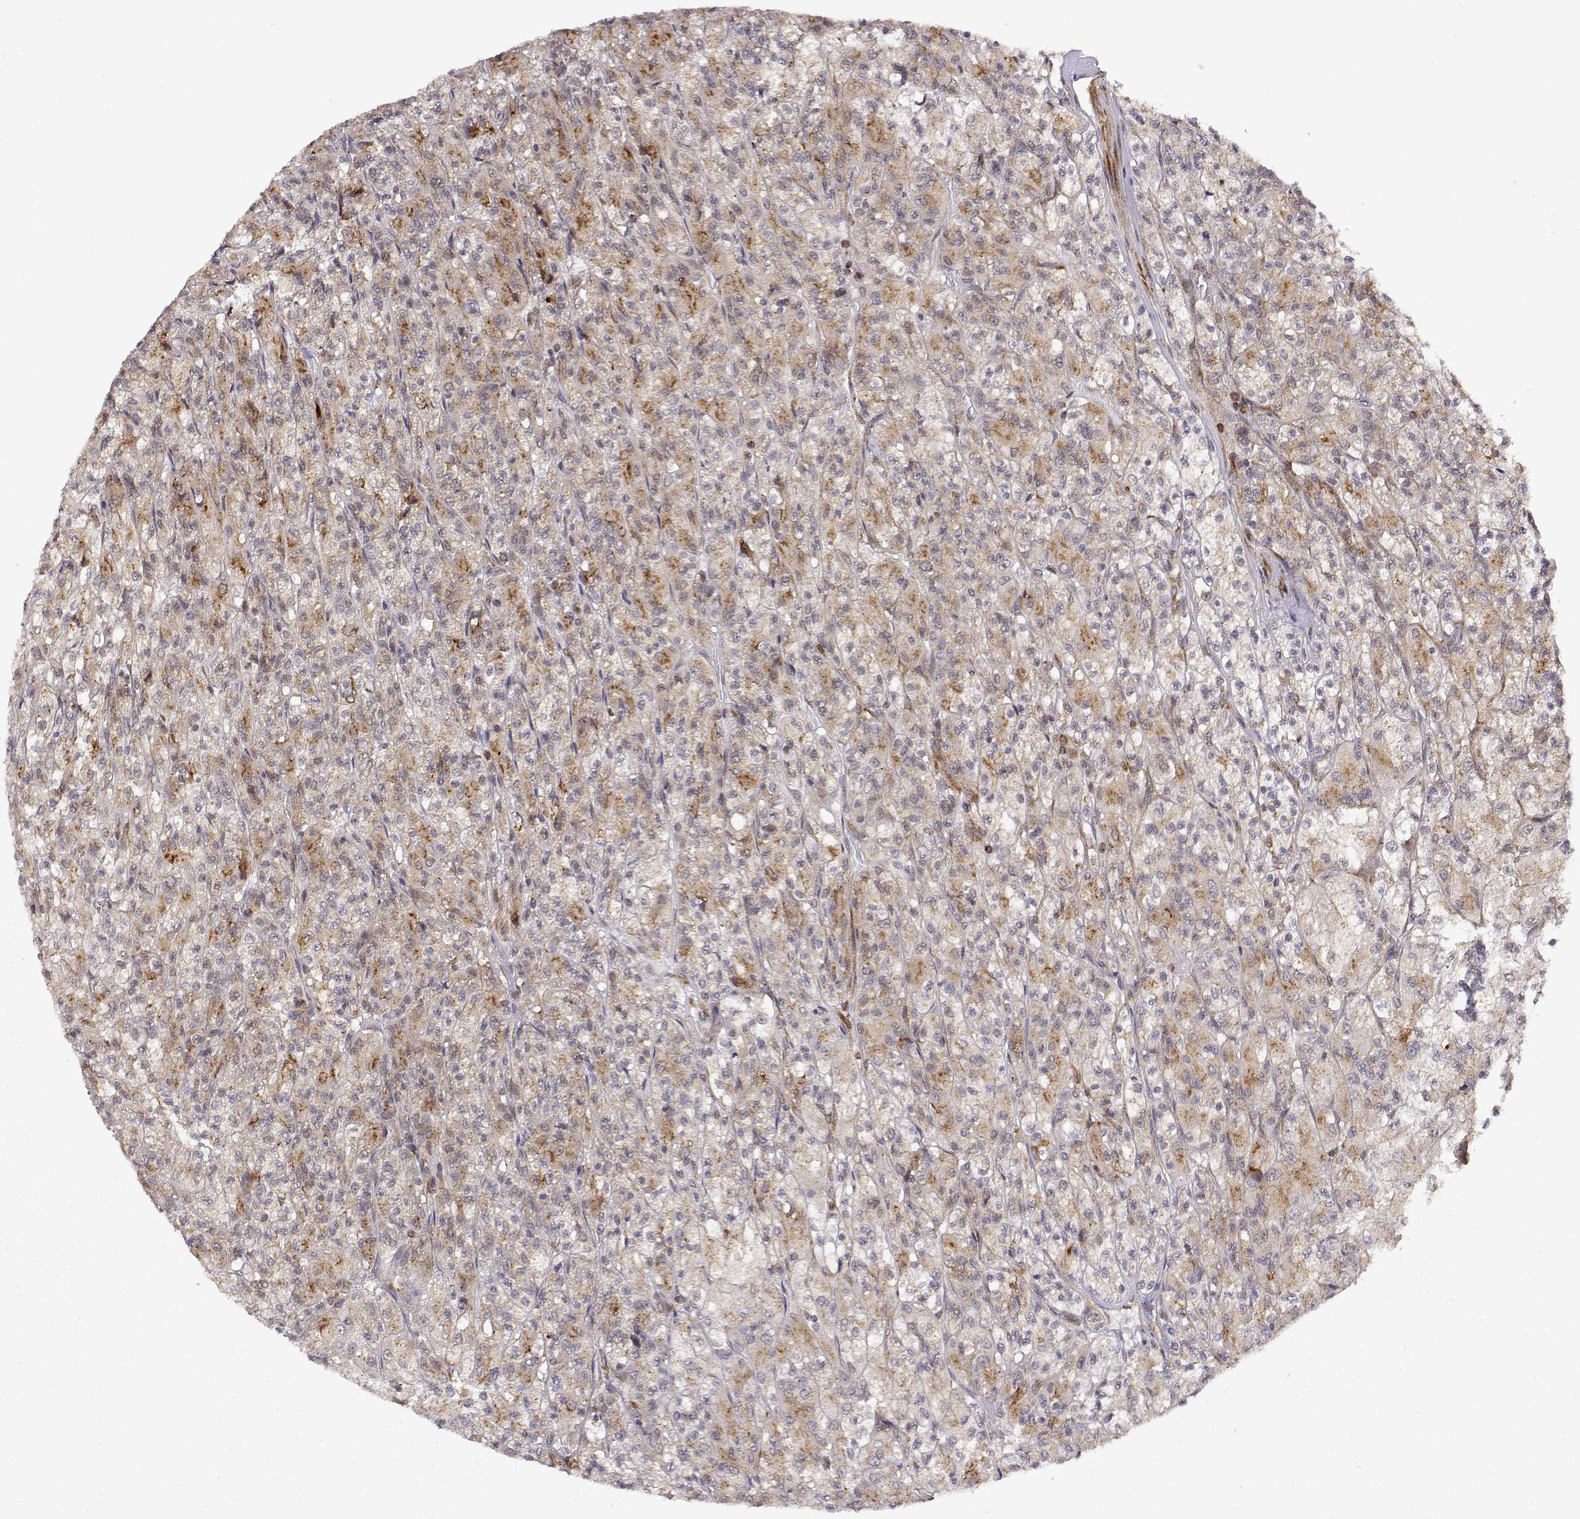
{"staining": {"intensity": "moderate", "quantity": "25%-75%", "location": "cytoplasmic/membranous"}, "tissue": "renal cancer", "cell_type": "Tumor cells", "image_type": "cancer", "snomed": [{"axis": "morphology", "description": "Adenocarcinoma, NOS"}, {"axis": "topography", "description": "Kidney"}], "caption": "IHC photomicrograph of neoplastic tissue: renal cancer stained using IHC reveals medium levels of moderate protein expression localized specifically in the cytoplasmic/membranous of tumor cells, appearing as a cytoplasmic/membranous brown color.", "gene": "RNF13", "patient": {"sex": "female", "age": 70}}